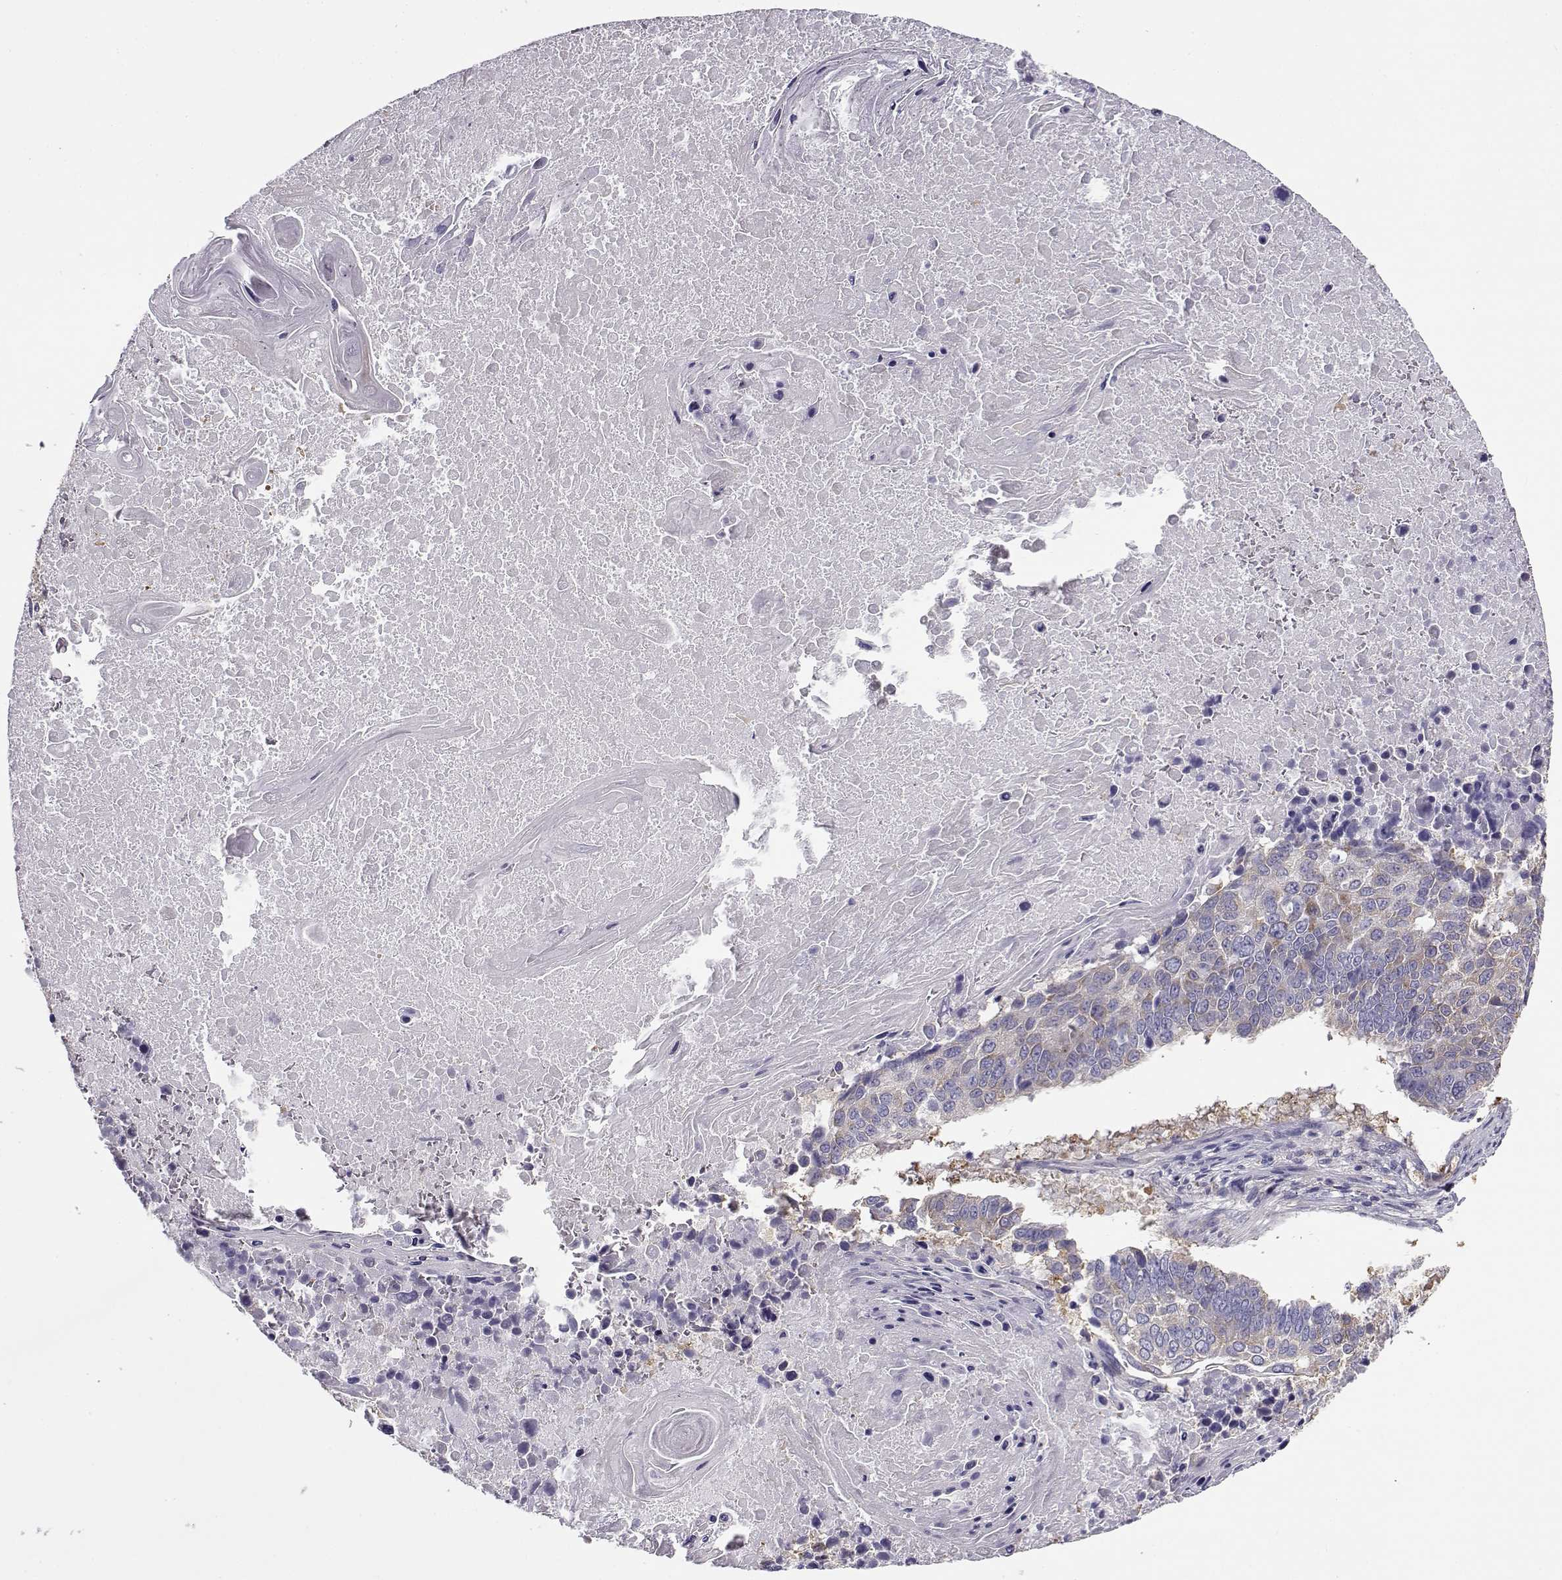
{"staining": {"intensity": "weak", "quantity": "<25%", "location": "cytoplasmic/membranous"}, "tissue": "lung cancer", "cell_type": "Tumor cells", "image_type": "cancer", "snomed": [{"axis": "morphology", "description": "Squamous cell carcinoma, NOS"}, {"axis": "topography", "description": "Lung"}], "caption": "DAB immunohistochemical staining of lung cancer (squamous cell carcinoma) reveals no significant expression in tumor cells.", "gene": "BEND6", "patient": {"sex": "male", "age": 73}}